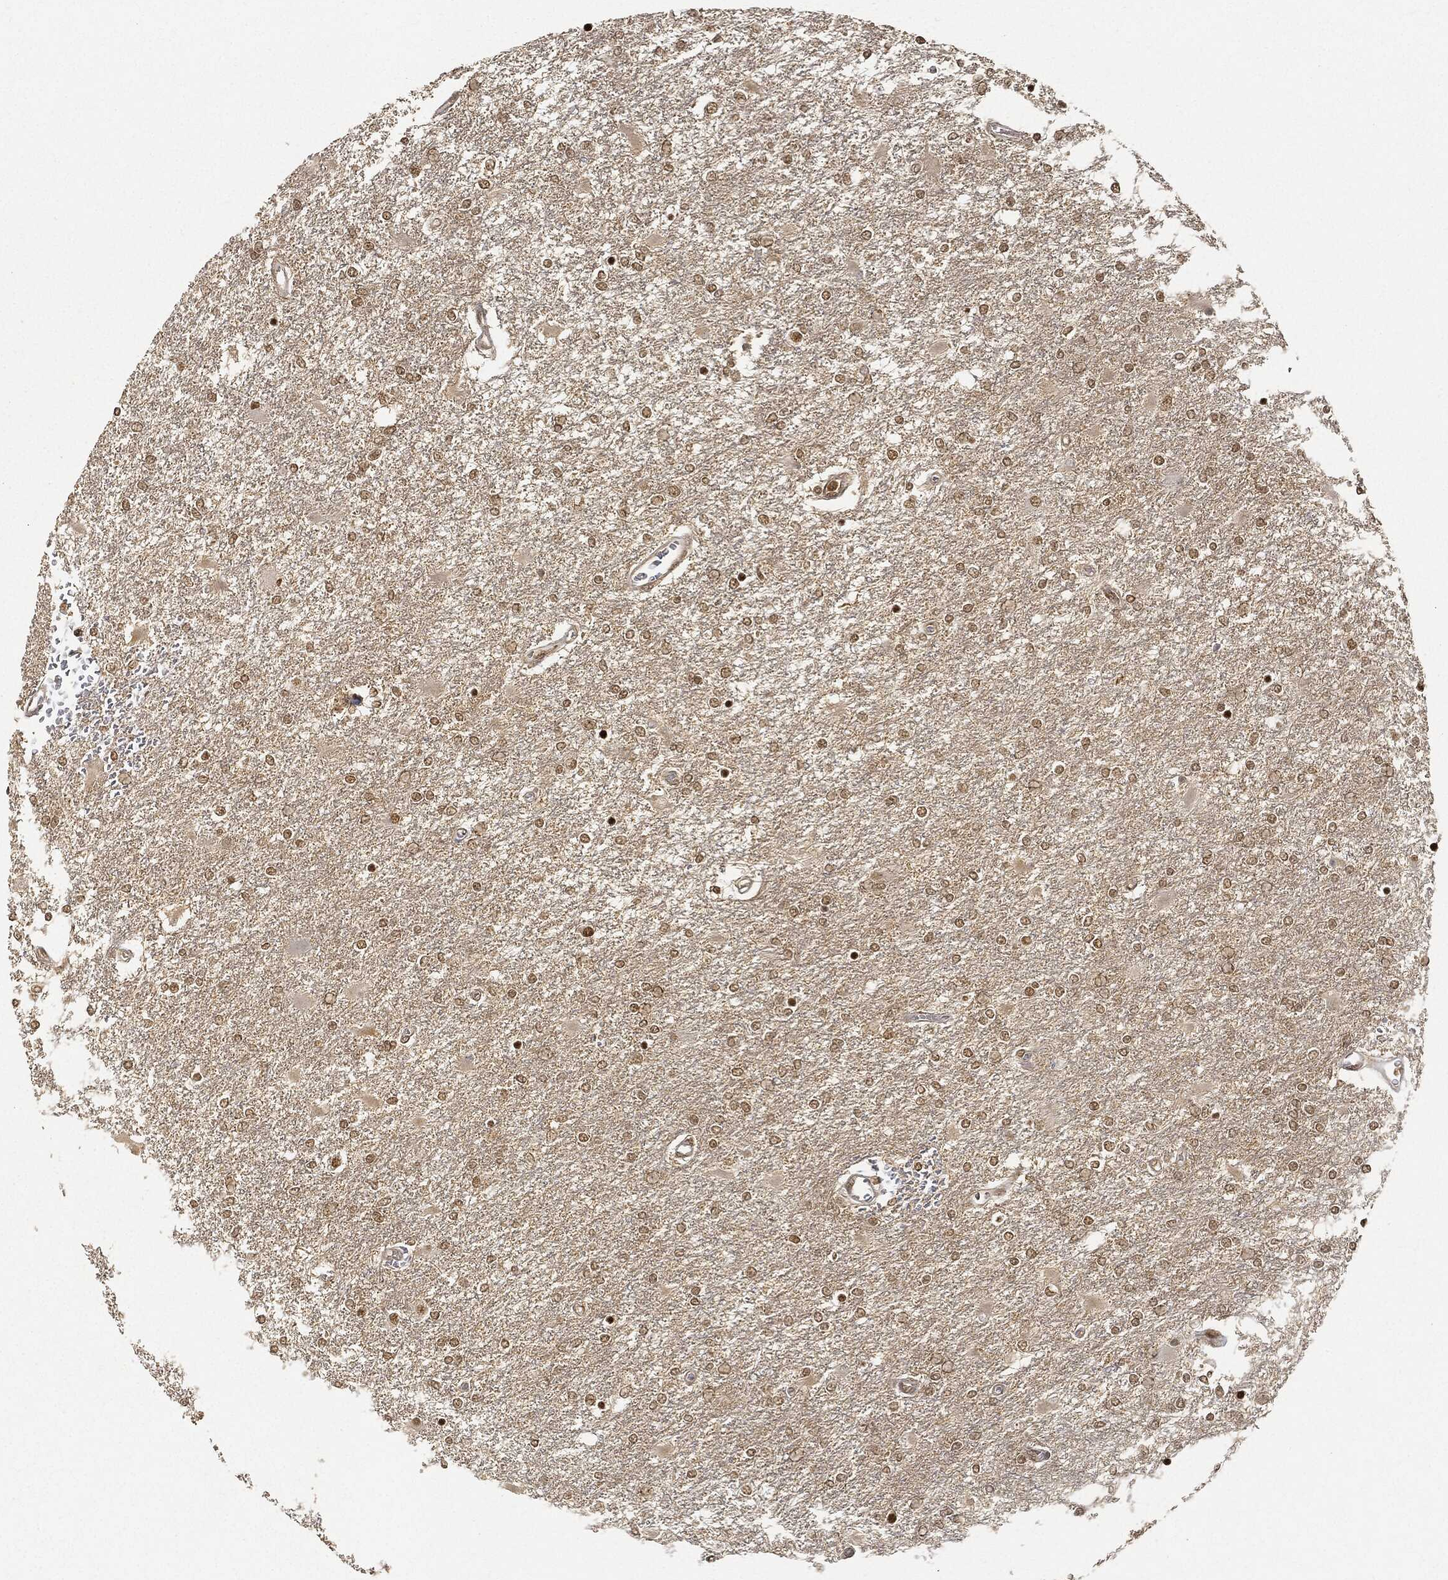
{"staining": {"intensity": "moderate", "quantity": ">75%", "location": "nuclear"}, "tissue": "glioma", "cell_type": "Tumor cells", "image_type": "cancer", "snomed": [{"axis": "morphology", "description": "Glioma, malignant, High grade"}, {"axis": "topography", "description": "Cerebral cortex"}], "caption": "Immunohistochemical staining of human malignant glioma (high-grade) reveals medium levels of moderate nuclear expression in approximately >75% of tumor cells. (DAB IHC with brightfield microscopy, high magnification).", "gene": "CIB1", "patient": {"sex": "male", "age": 79}}